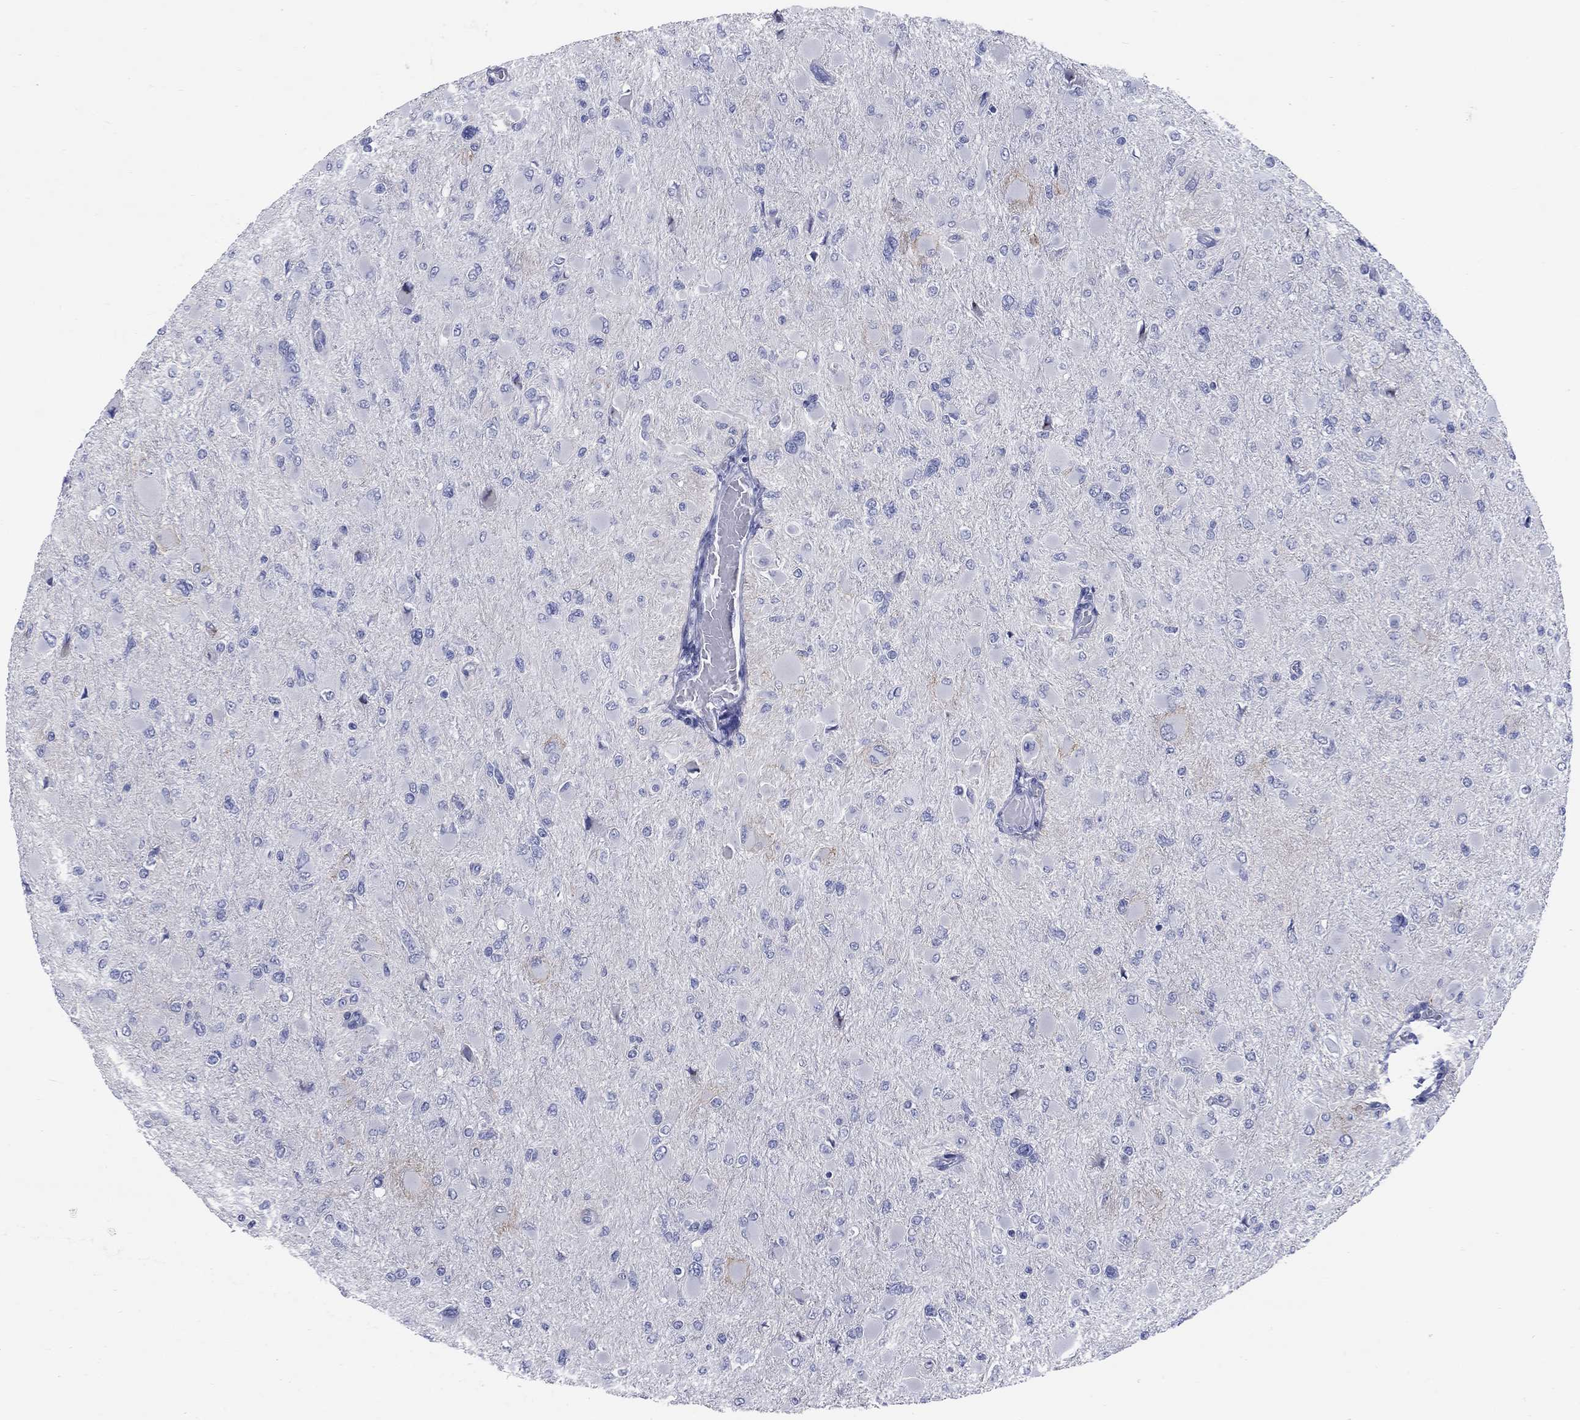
{"staining": {"intensity": "negative", "quantity": "none", "location": "none"}, "tissue": "glioma", "cell_type": "Tumor cells", "image_type": "cancer", "snomed": [{"axis": "morphology", "description": "Glioma, malignant, High grade"}, {"axis": "topography", "description": "Cerebral cortex"}], "caption": "Immunohistochemical staining of human high-grade glioma (malignant) demonstrates no significant positivity in tumor cells.", "gene": "CCNA1", "patient": {"sex": "female", "age": 36}}